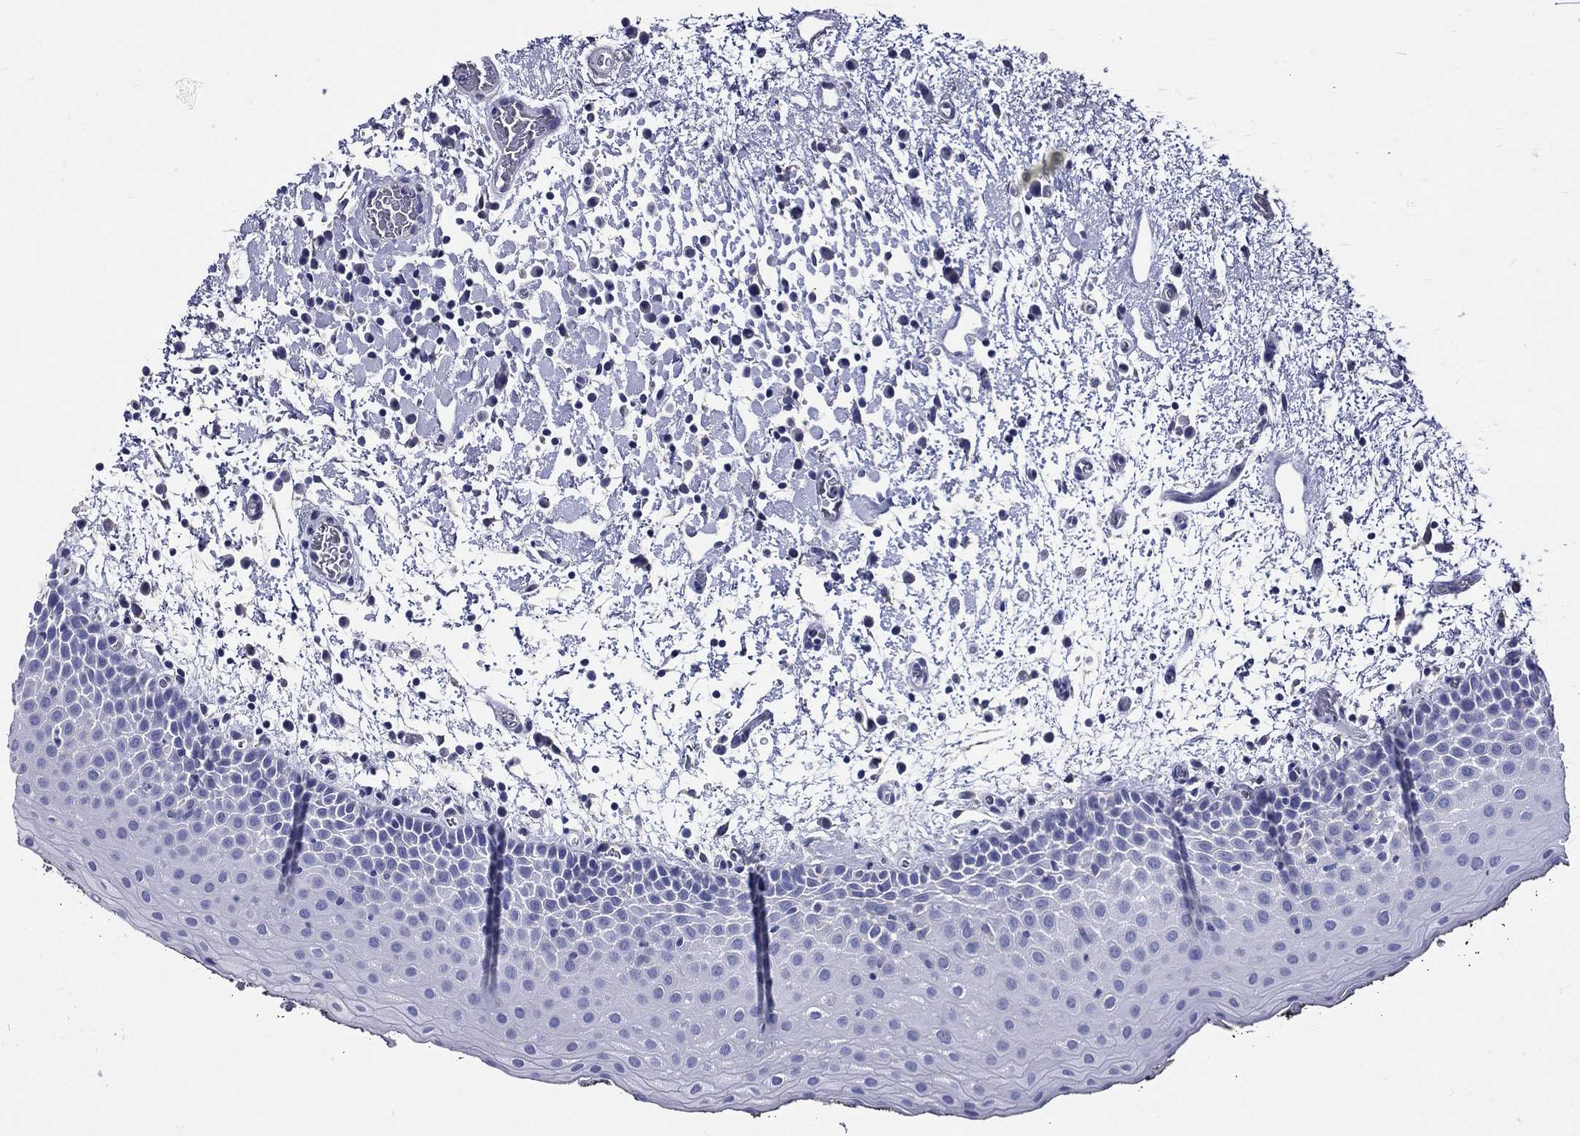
{"staining": {"intensity": "negative", "quantity": "none", "location": "none"}, "tissue": "oral mucosa", "cell_type": "Squamous epithelial cells", "image_type": "normal", "snomed": [{"axis": "morphology", "description": "Normal tissue, NOS"}, {"axis": "morphology", "description": "Squamous cell carcinoma, NOS"}, {"axis": "topography", "description": "Oral tissue"}, {"axis": "topography", "description": "Tounge, NOS"}, {"axis": "topography", "description": "Head-Neck"}], "caption": "The micrograph exhibits no staining of squamous epithelial cells in normal oral mucosa.", "gene": "DPYS", "patient": {"sex": "female", "age": 80}}